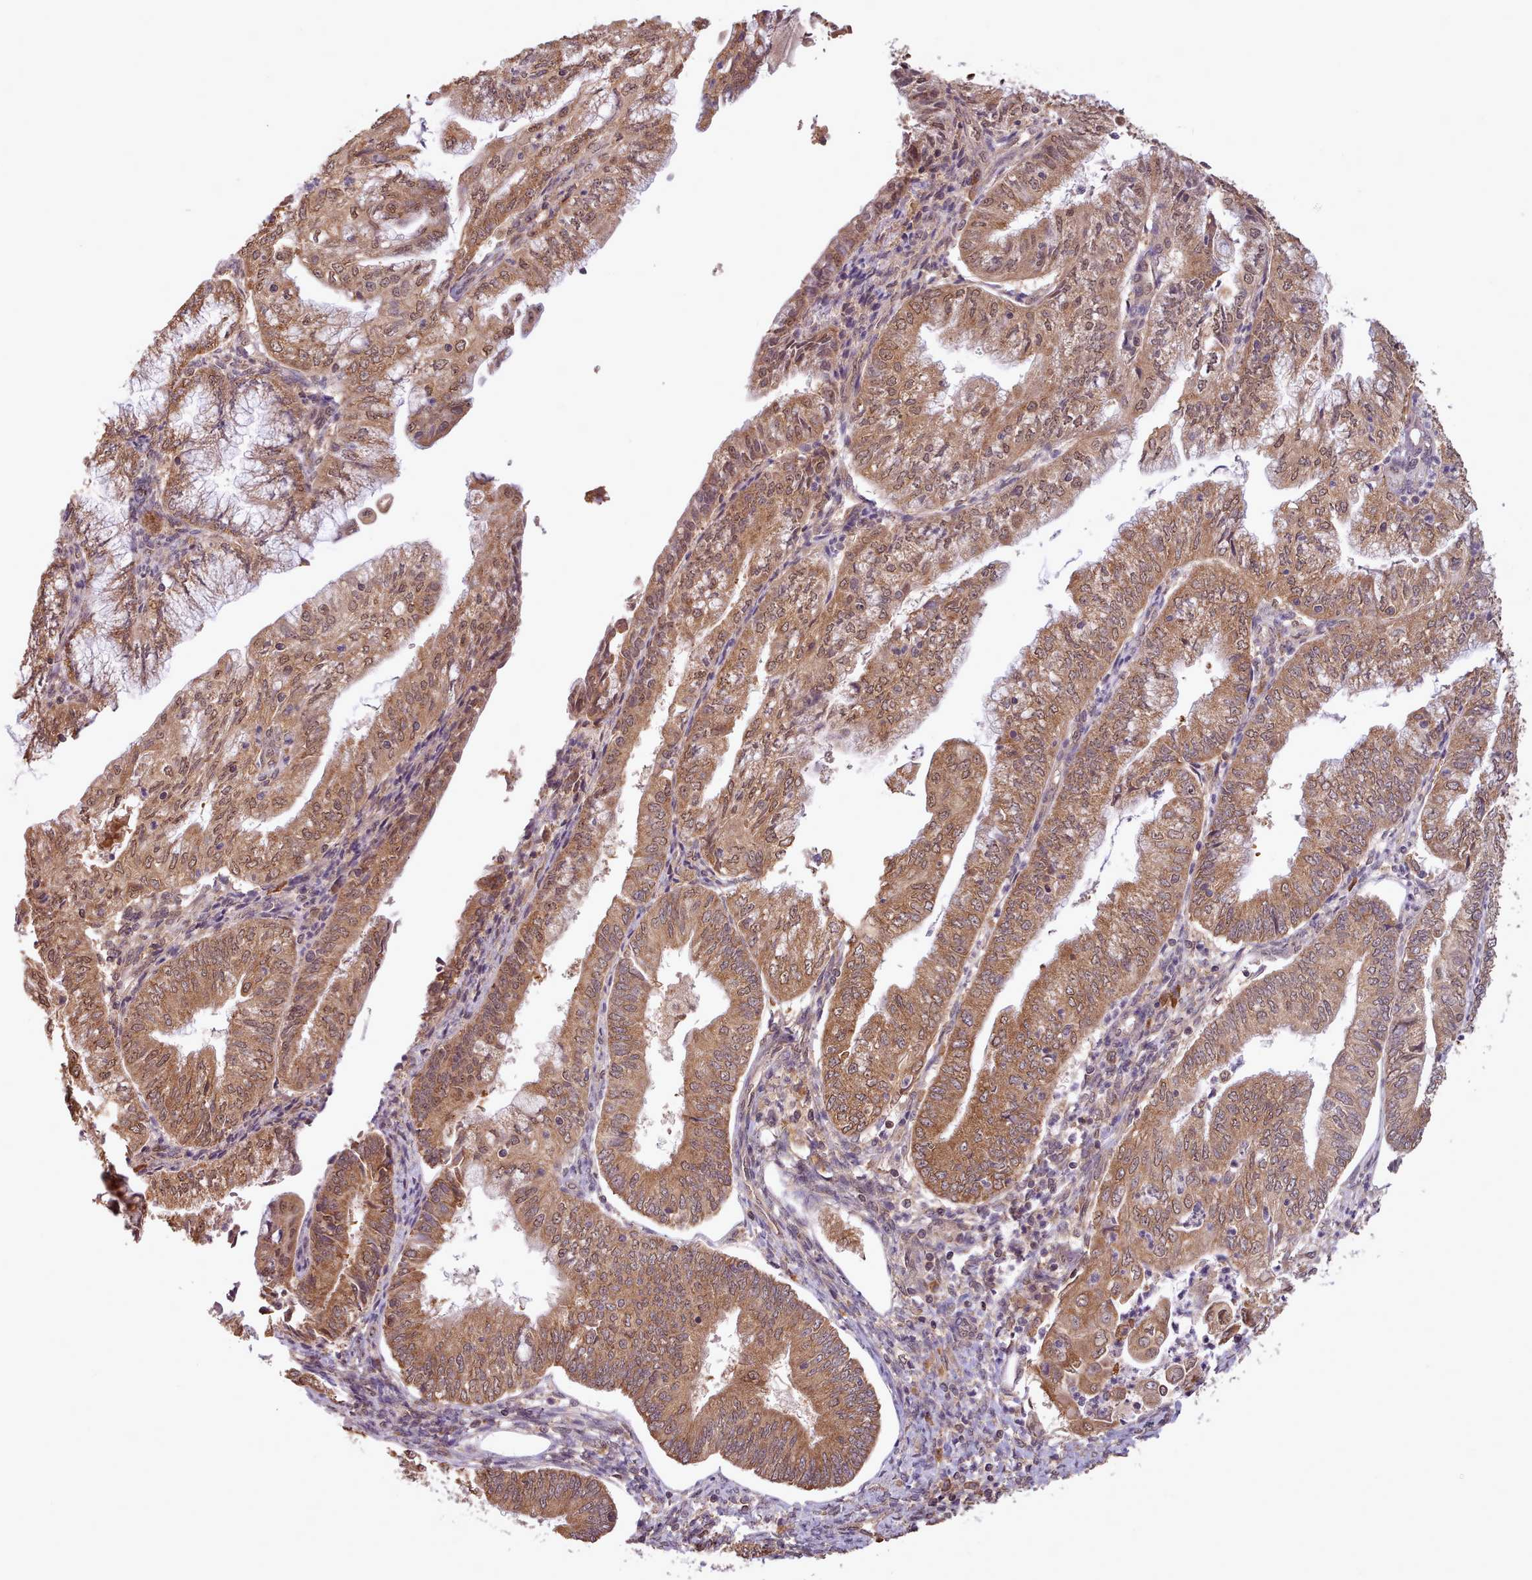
{"staining": {"intensity": "moderate", "quantity": ">75%", "location": "cytoplasmic/membranous,nuclear"}, "tissue": "endometrial cancer", "cell_type": "Tumor cells", "image_type": "cancer", "snomed": [{"axis": "morphology", "description": "Adenocarcinoma, NOS"}, {"axis": "topography", "description": "Endometrium"}], "caption": "Immunohistochemical staining of human endometrial adenocarcinoma shows medium levels of moderate cytoplasmic/membranous and nuclear protein expression in approximately >75% of tumor cells. The staining is performed using DAB (3,3'-diaminobenzidine) brown chromogen to label protein expression. The nuclei are counter-stained blue using hematoxylin.", "gene": "PIP4P1", "patient": {"sex": "female", "age": 55}}